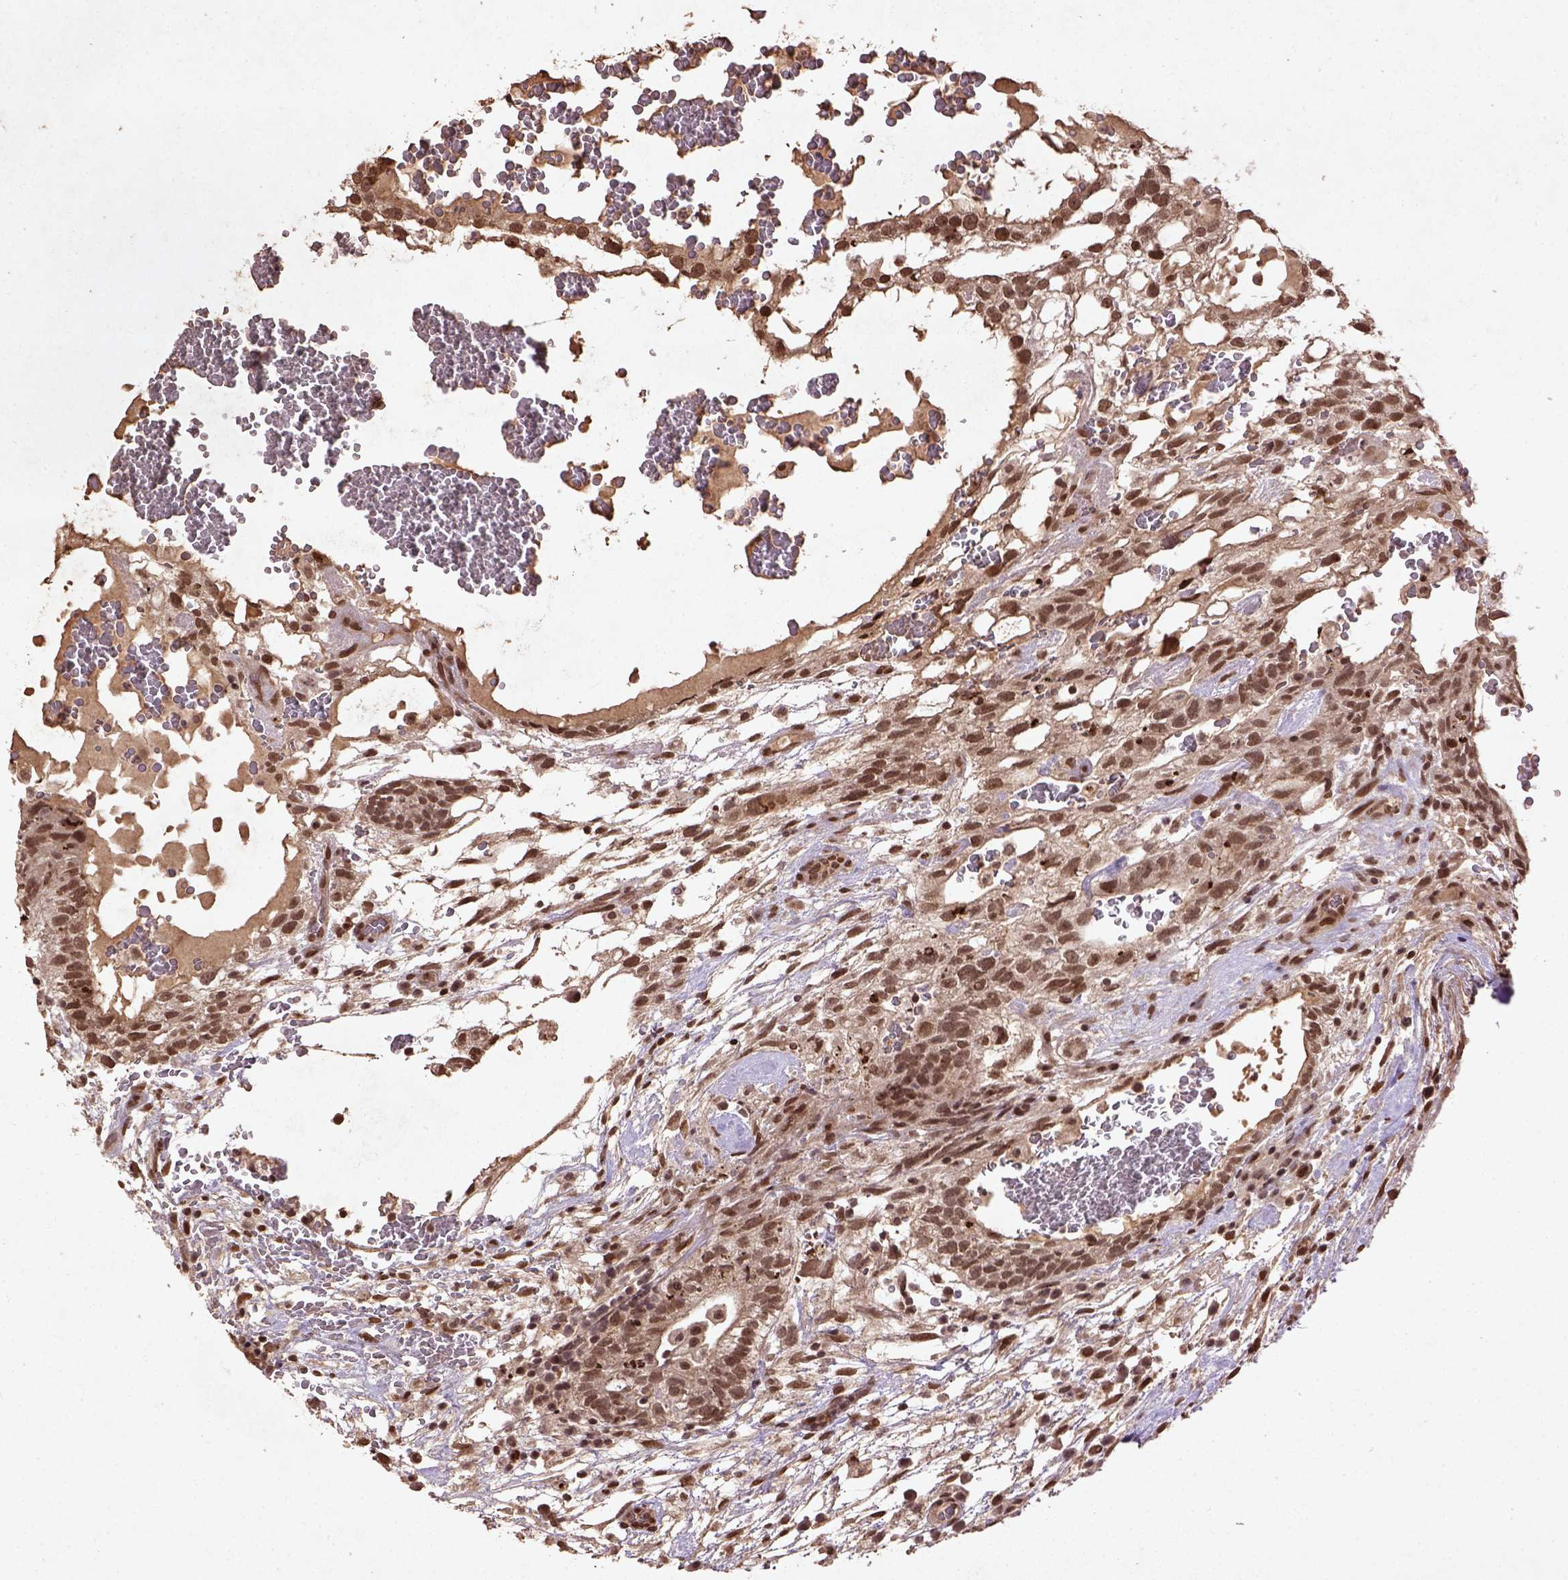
{"staining": {"intensity": "moderate", "quantity": ">75%", "location": "nuclear"}, "tissue": "testis cancer", "cell_type": "Tumor cells", "image_type": "cancer", "snomed": [{"axis": "morphology", "description": "Normal tissue, NOS"}, {"axis": "morphology", "description": "Carcinoma, Embryonal, NOS"}, {"axis": "topography", "description": "Testis"}], "caption": "The micrograph shows staining of testis cancer (embryonal carcinoma), revealing moderate nuclear protein positivity (brown color) within tumor cells.", "gene": "BANF1", "patient": {"sex": "male", "age": 32}}